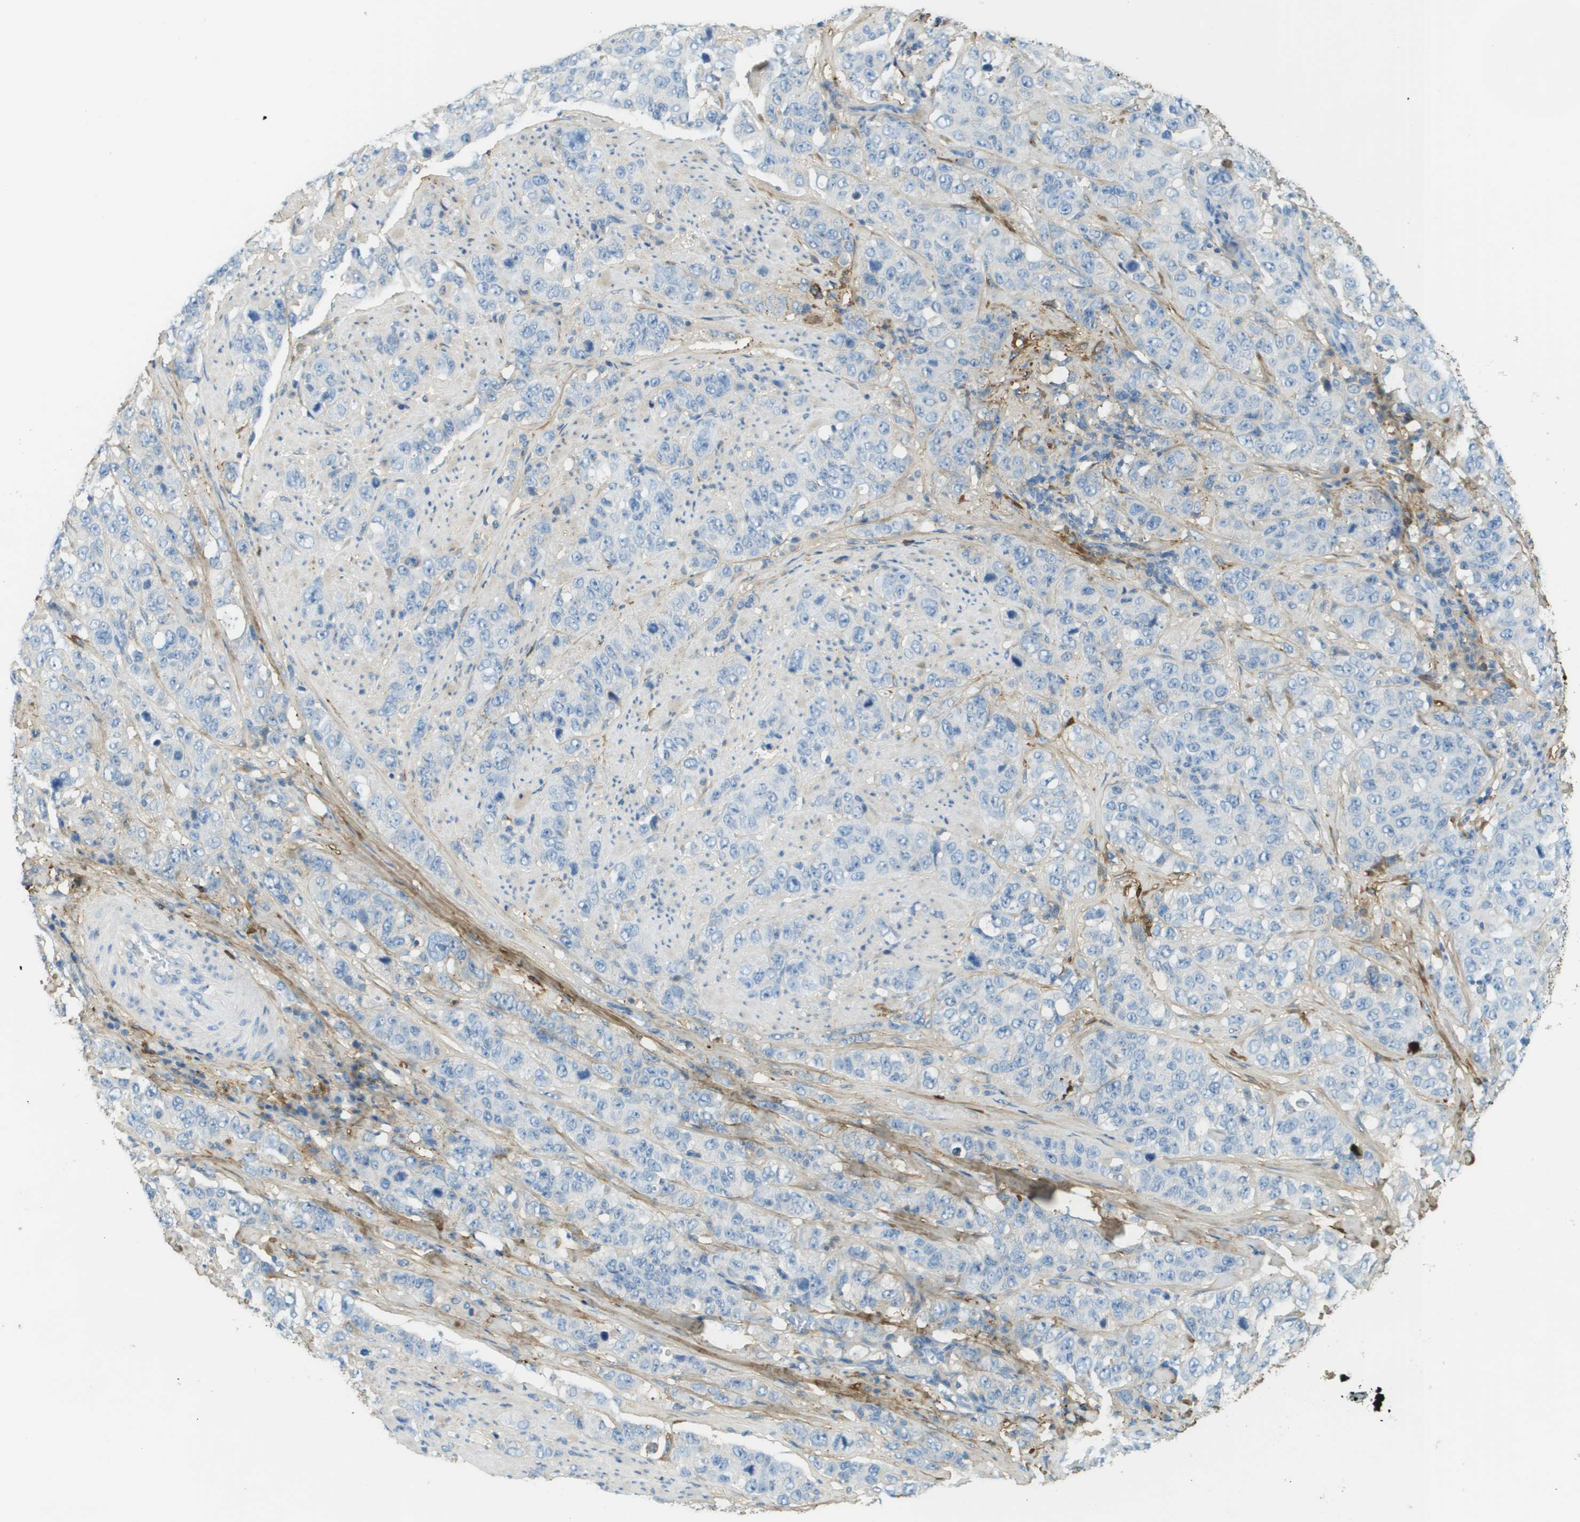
{"staining": {"intensity": "negative", "quantity": "none", "location": "none"}, "tissue": "stomach cancer", "cell_type": "Tumor cells", "image_type": "cancer", "snomed": [{"axis": "morphology", "description": "Adenocarcinoma, NOS"}, {"axis": "topography", "description": "Stomach"}], "caption": "Adenocarcinoma (stomach) was stained to show a protein in brown. There is no significant expression in tumor cells.", "gene": "DCN", "patient": {"sex": "male", "age": 48}}